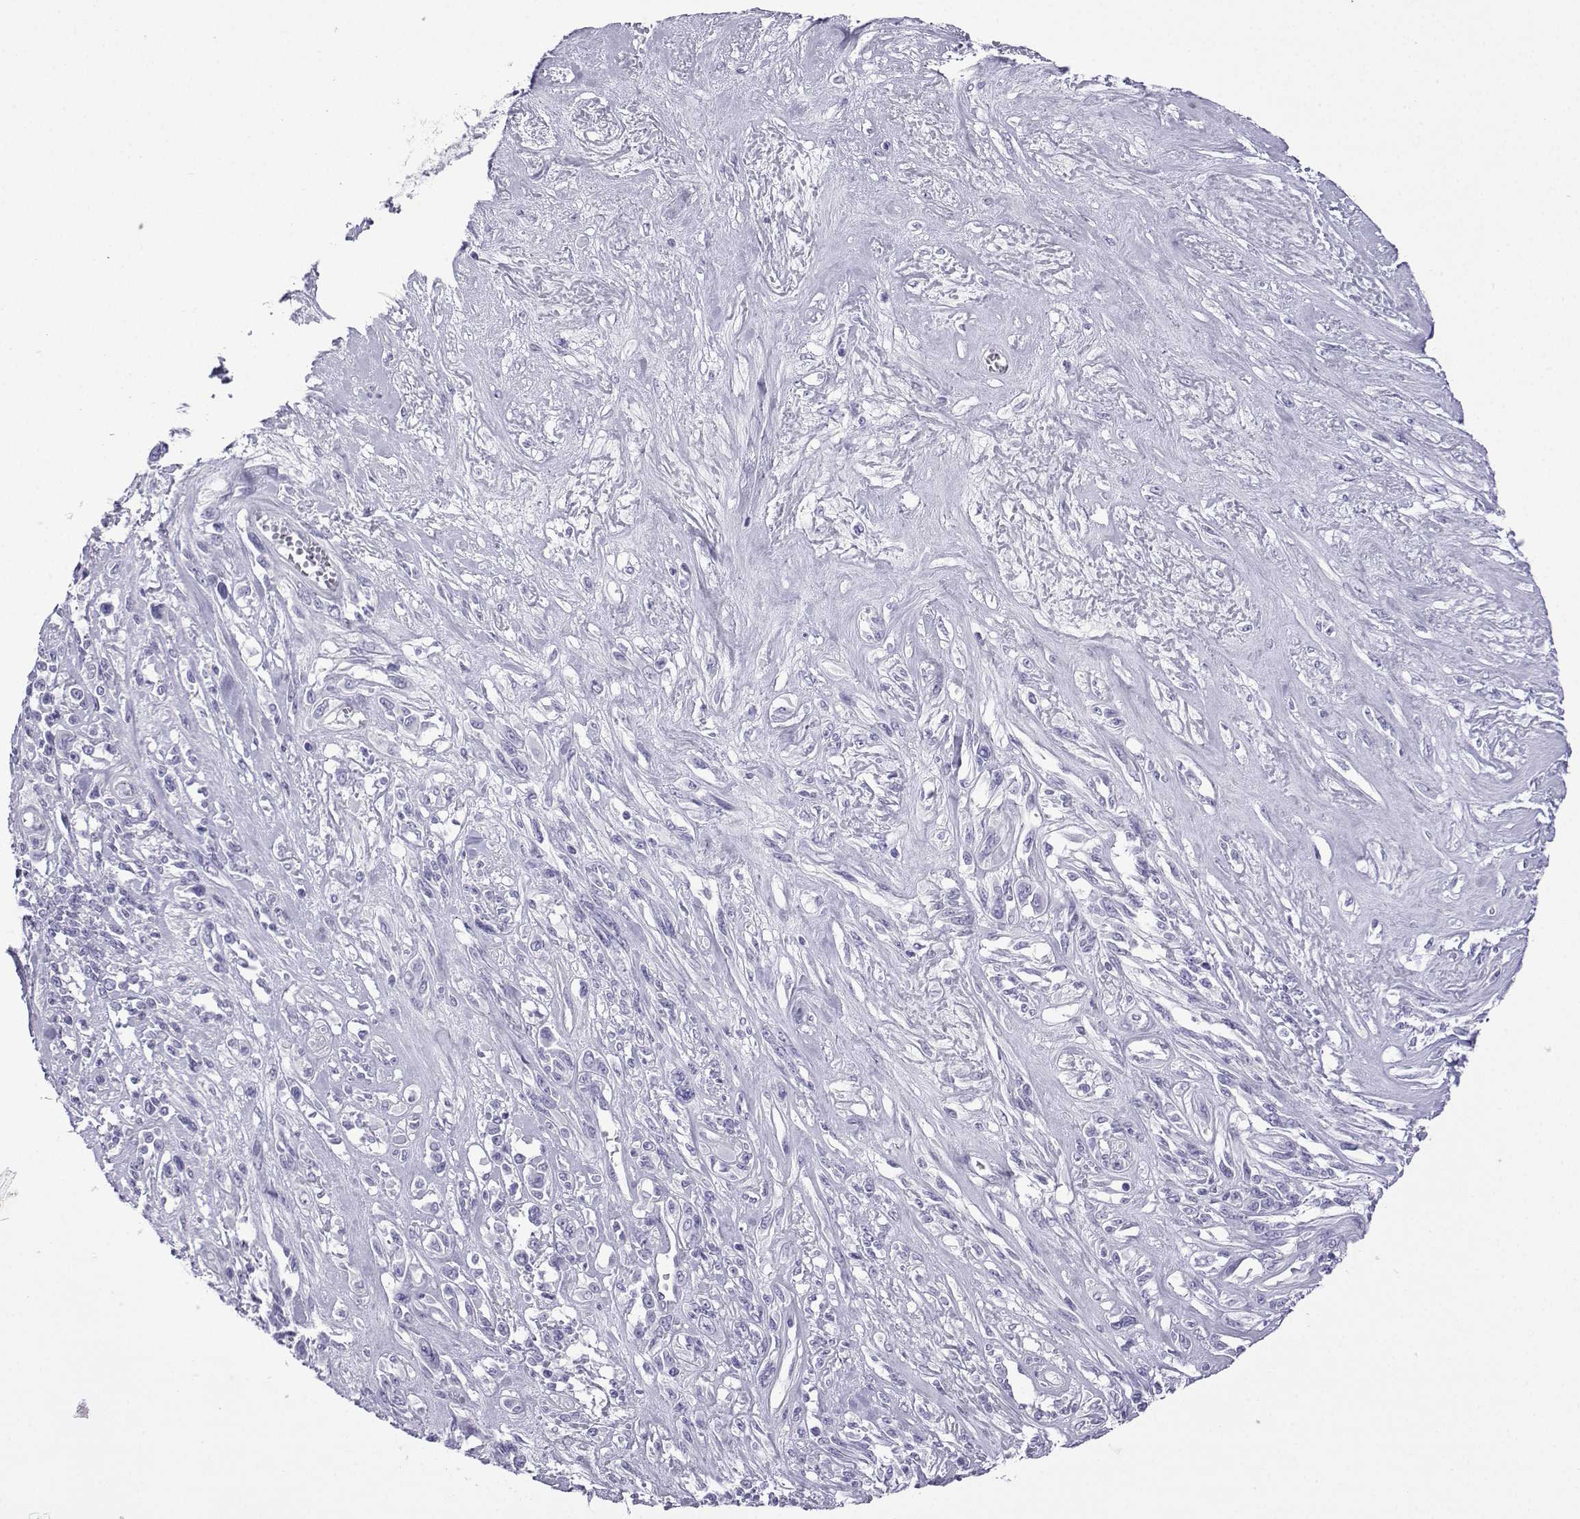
{"staining": {"intensity": "negative", "quantity": "none", "location": "none"}, "tissue": "melanoma", "cell_type": "Tumor cells", "image_type": "cancer", "snomed": [{"axis": "morphology", "description": "Malignant melanoma, NOS"}, {"axis": "topography", "description": "Skin"}], "caption": "Micrograph shows no protein expression in tumor cells of melanoma tissue.", "gene": "KCNF1", "patient": {"sex": "female", "age": 91}}